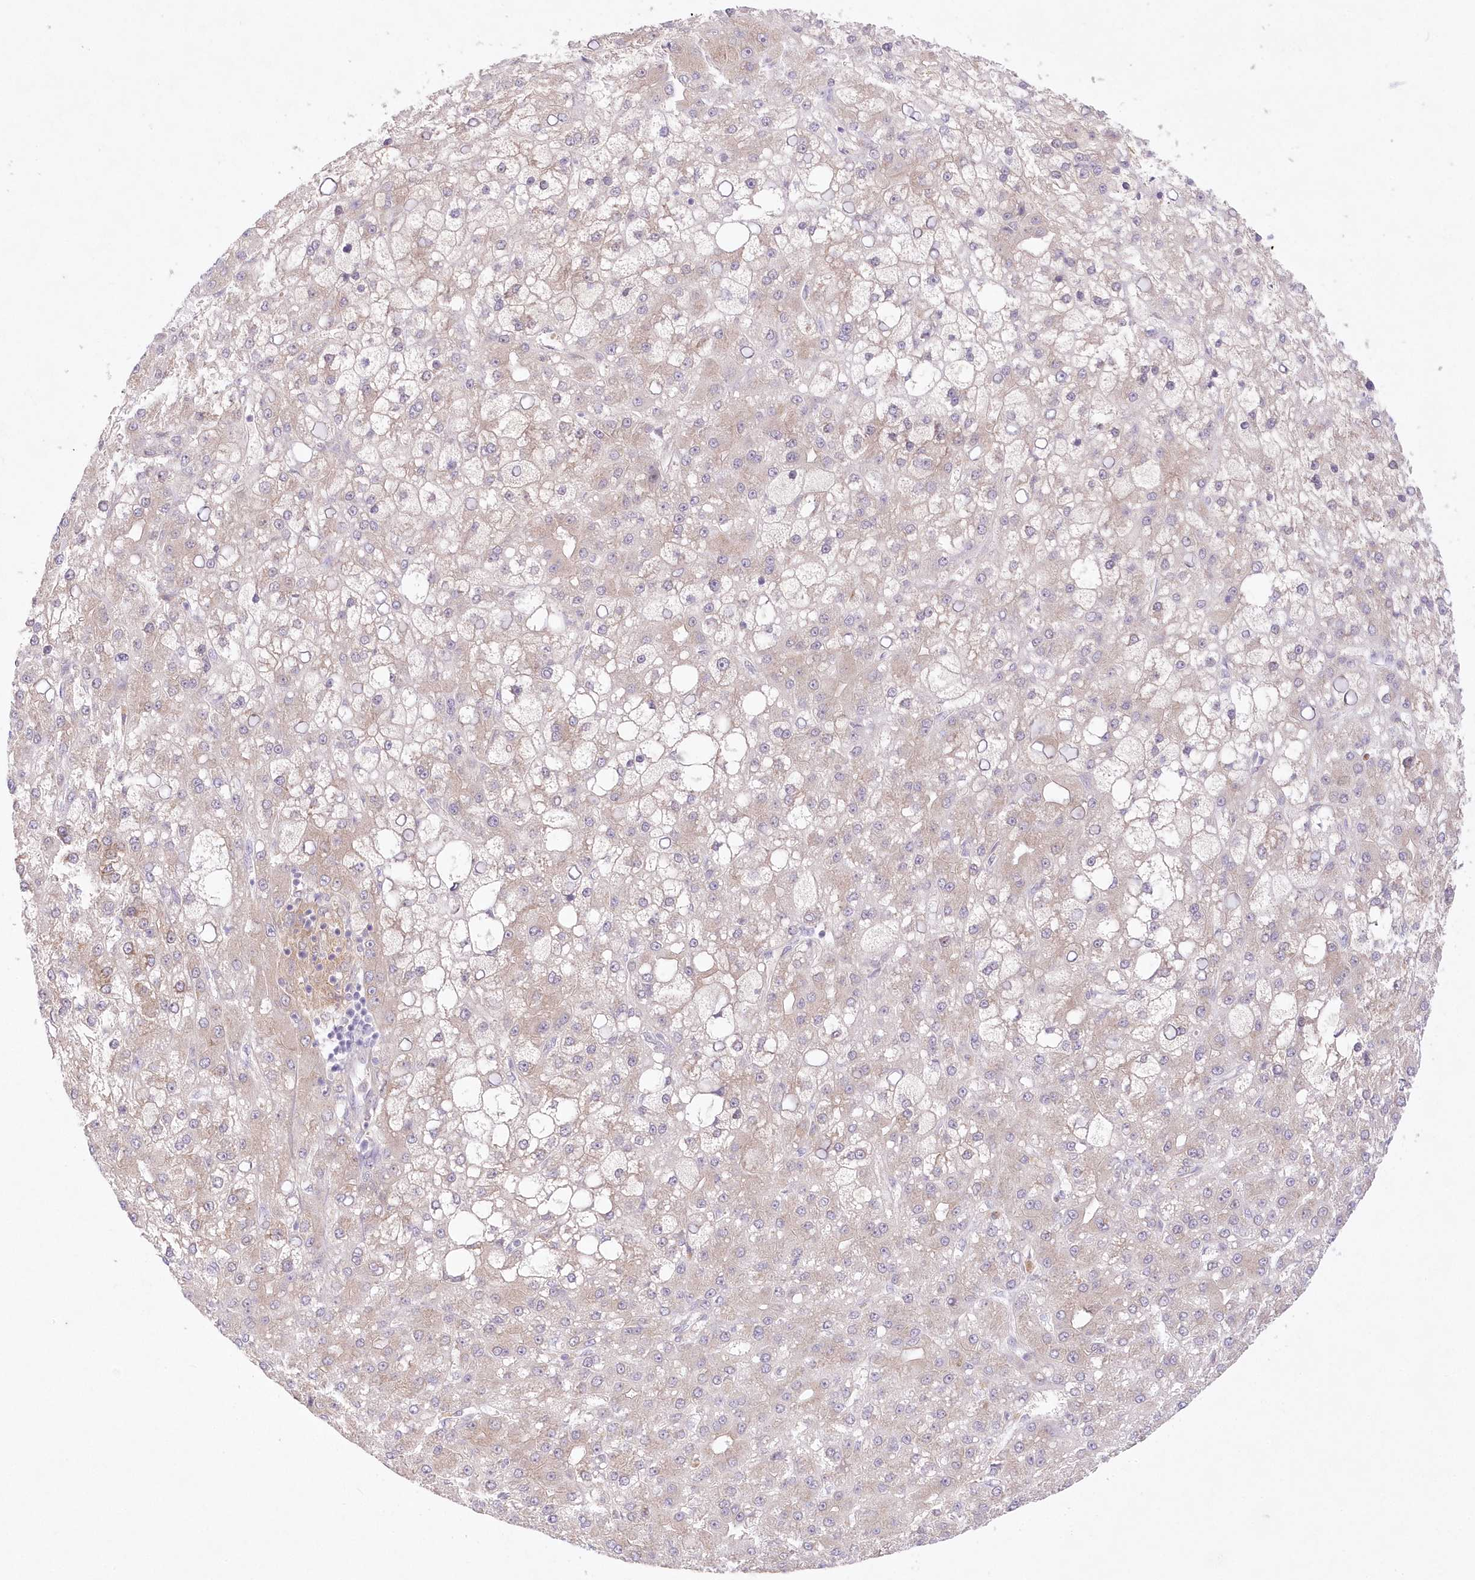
{"staining": {"intensity": "weak", "quantity": "<25%", "location": "cytoplasmic/membranous"}, "tissue": "liver cancer", "cell_type": "Tumor cells", "image_type": "cancer", "snomed": [{"axis": "morphology", "description": "Carcinoma, Hepatocellular, NOS"}, {"axis": "topography", "description": "Liver"}], "caption": "Immunohistochemistry (IHC) image of neoplastic tissue: liver cancer stained with DAB (3,3'-diaminobenzidine) shows no significant protein positivity in tumor cells. (DAB immunohistochemistry with hematoxylin counter stain).", "gene": "RNPEP", "patient": {"sex": "male", "age": 67}}